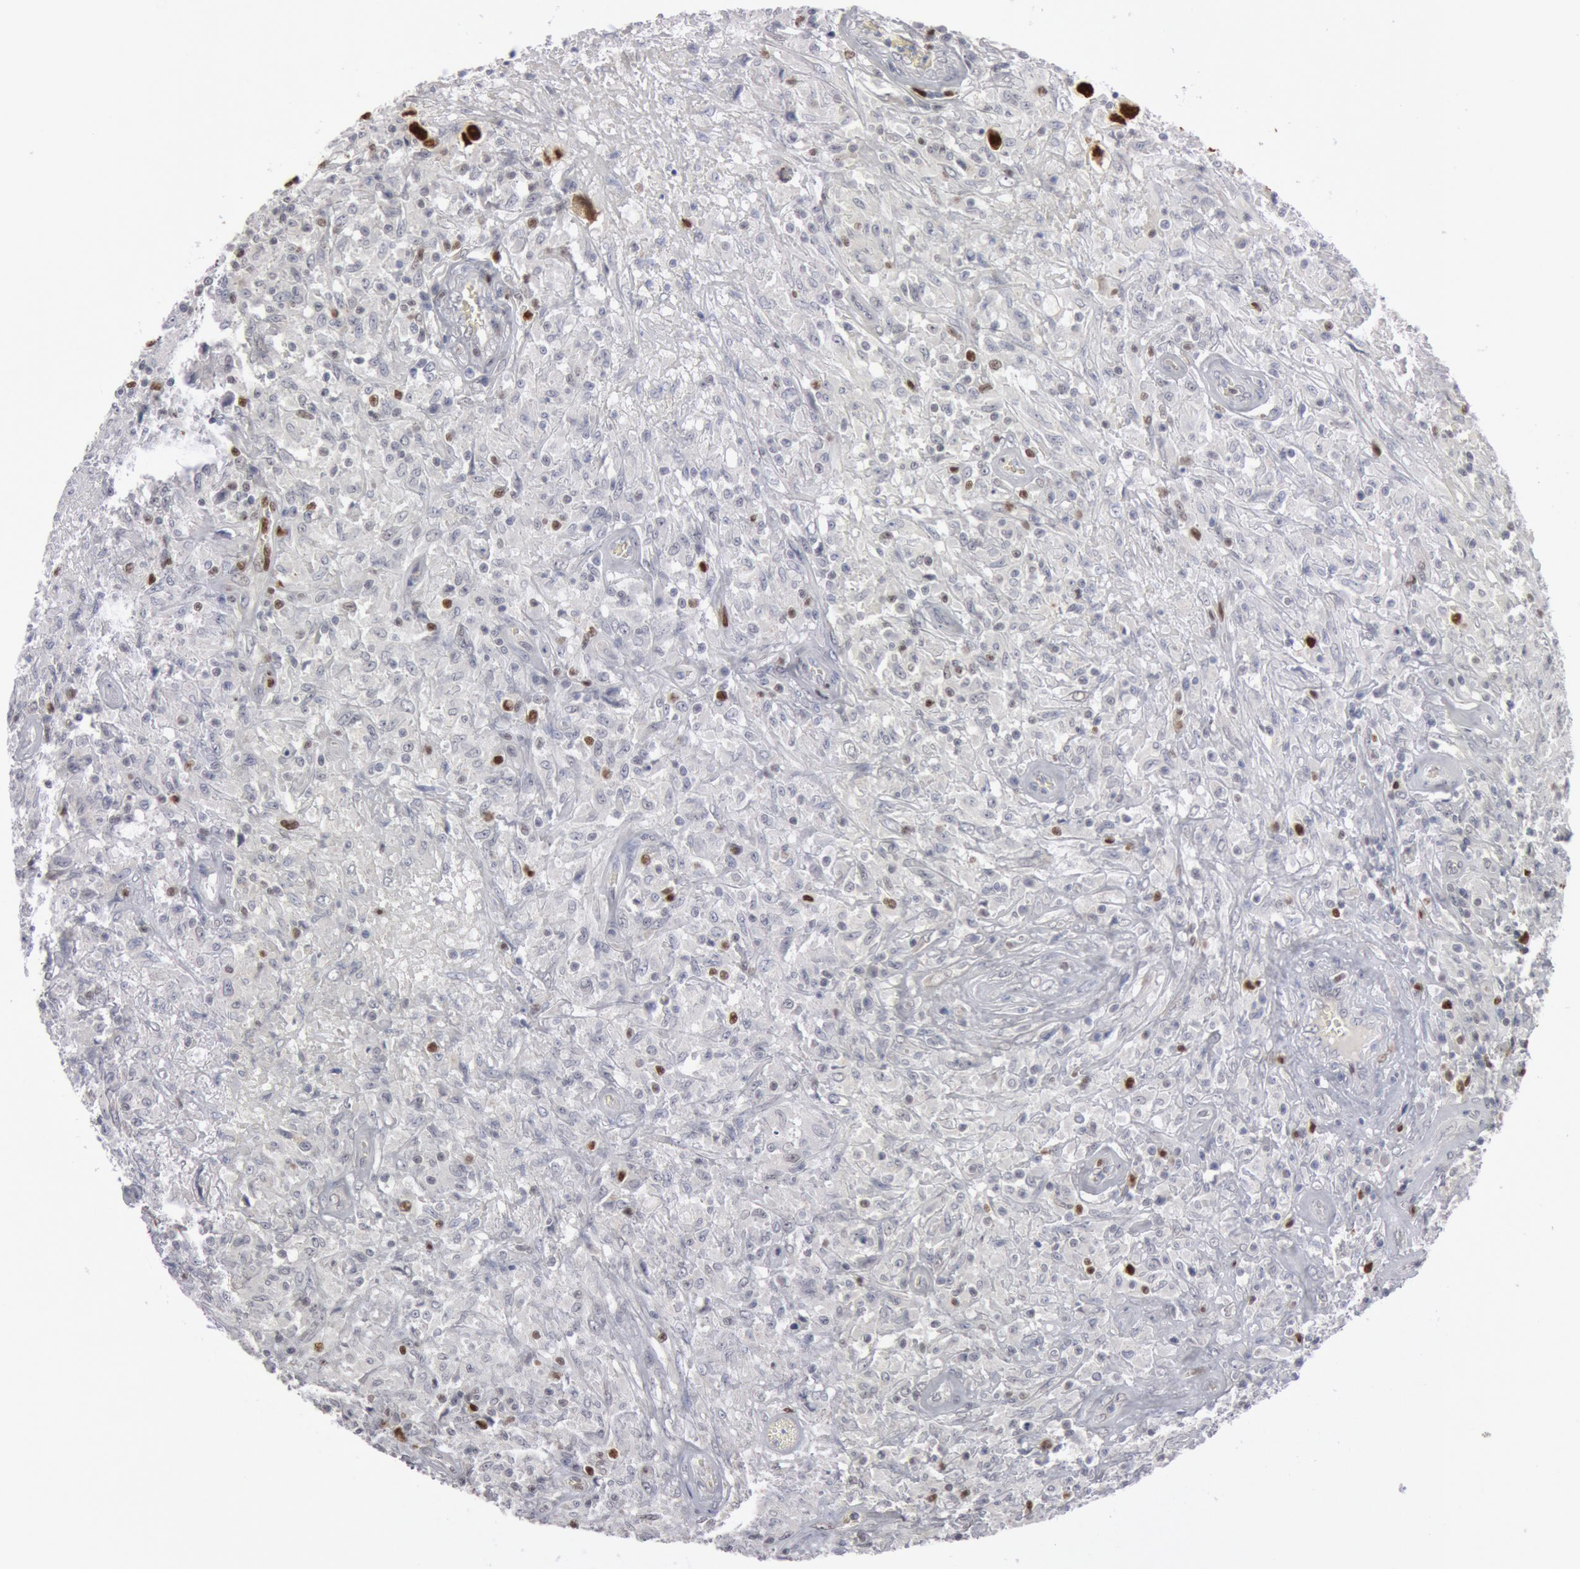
{"staining": {"intensity": "strong", "quantity": "<25%", "location": "nuclear"}, "tissue": "testis cancer", "cell_type": "Tumor cells", "image_type": "cancer", "snomed": [{"axis": "morphology", "description": "Seminoma, NOS"}, {"axis": "topography", "description": "Testis"}], "caption": "Tumor cells exhibit medium levels of strong nuclear positivity in about <25% of cells in testis cancer.", "gene": "WDHD1", "patient": {"sex": "male", "age": 34}}